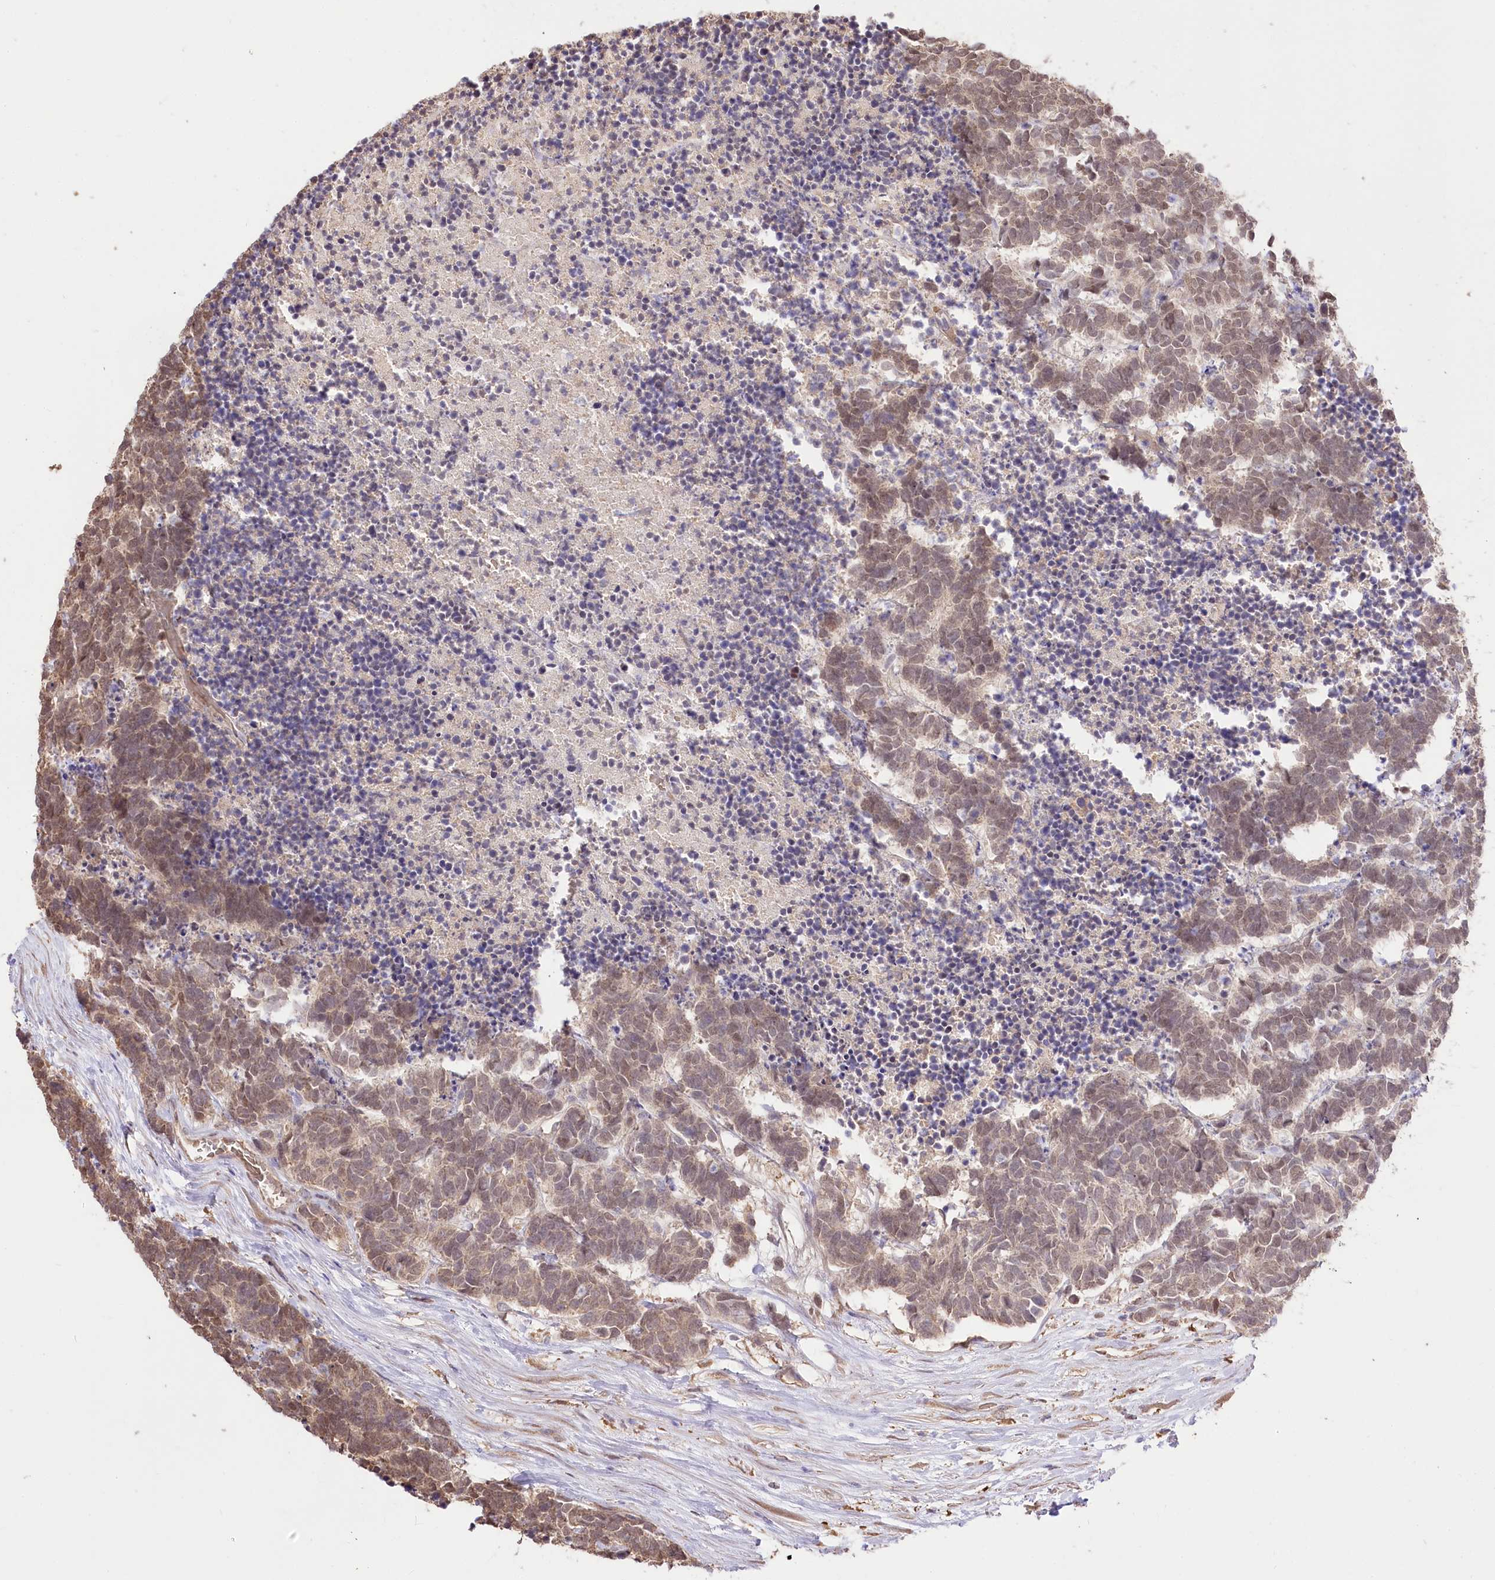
{"staining": {"intensity": "moderate", "quantity": ">75%", "location": "nuclear"}, "tissue": "carcinoid", "cell_type": "Tumor cells", "image_type": "cancer", "snomed": [{"axis": "morphology", "description": "Carcinoma, NOS"}, {"axis": "morphology", "description": "Carcinoid, malignant, NOS"}, {"axis": "topography", "description": "Urinary bladder"}], "caption": "Human carcinoid stained for a protein (brown) demonstrates moderate nuclear positive positivity in about >75% of tumor cells.", "gene": "R3HDM2", "patient": {"sex": "male", "age": 57}}